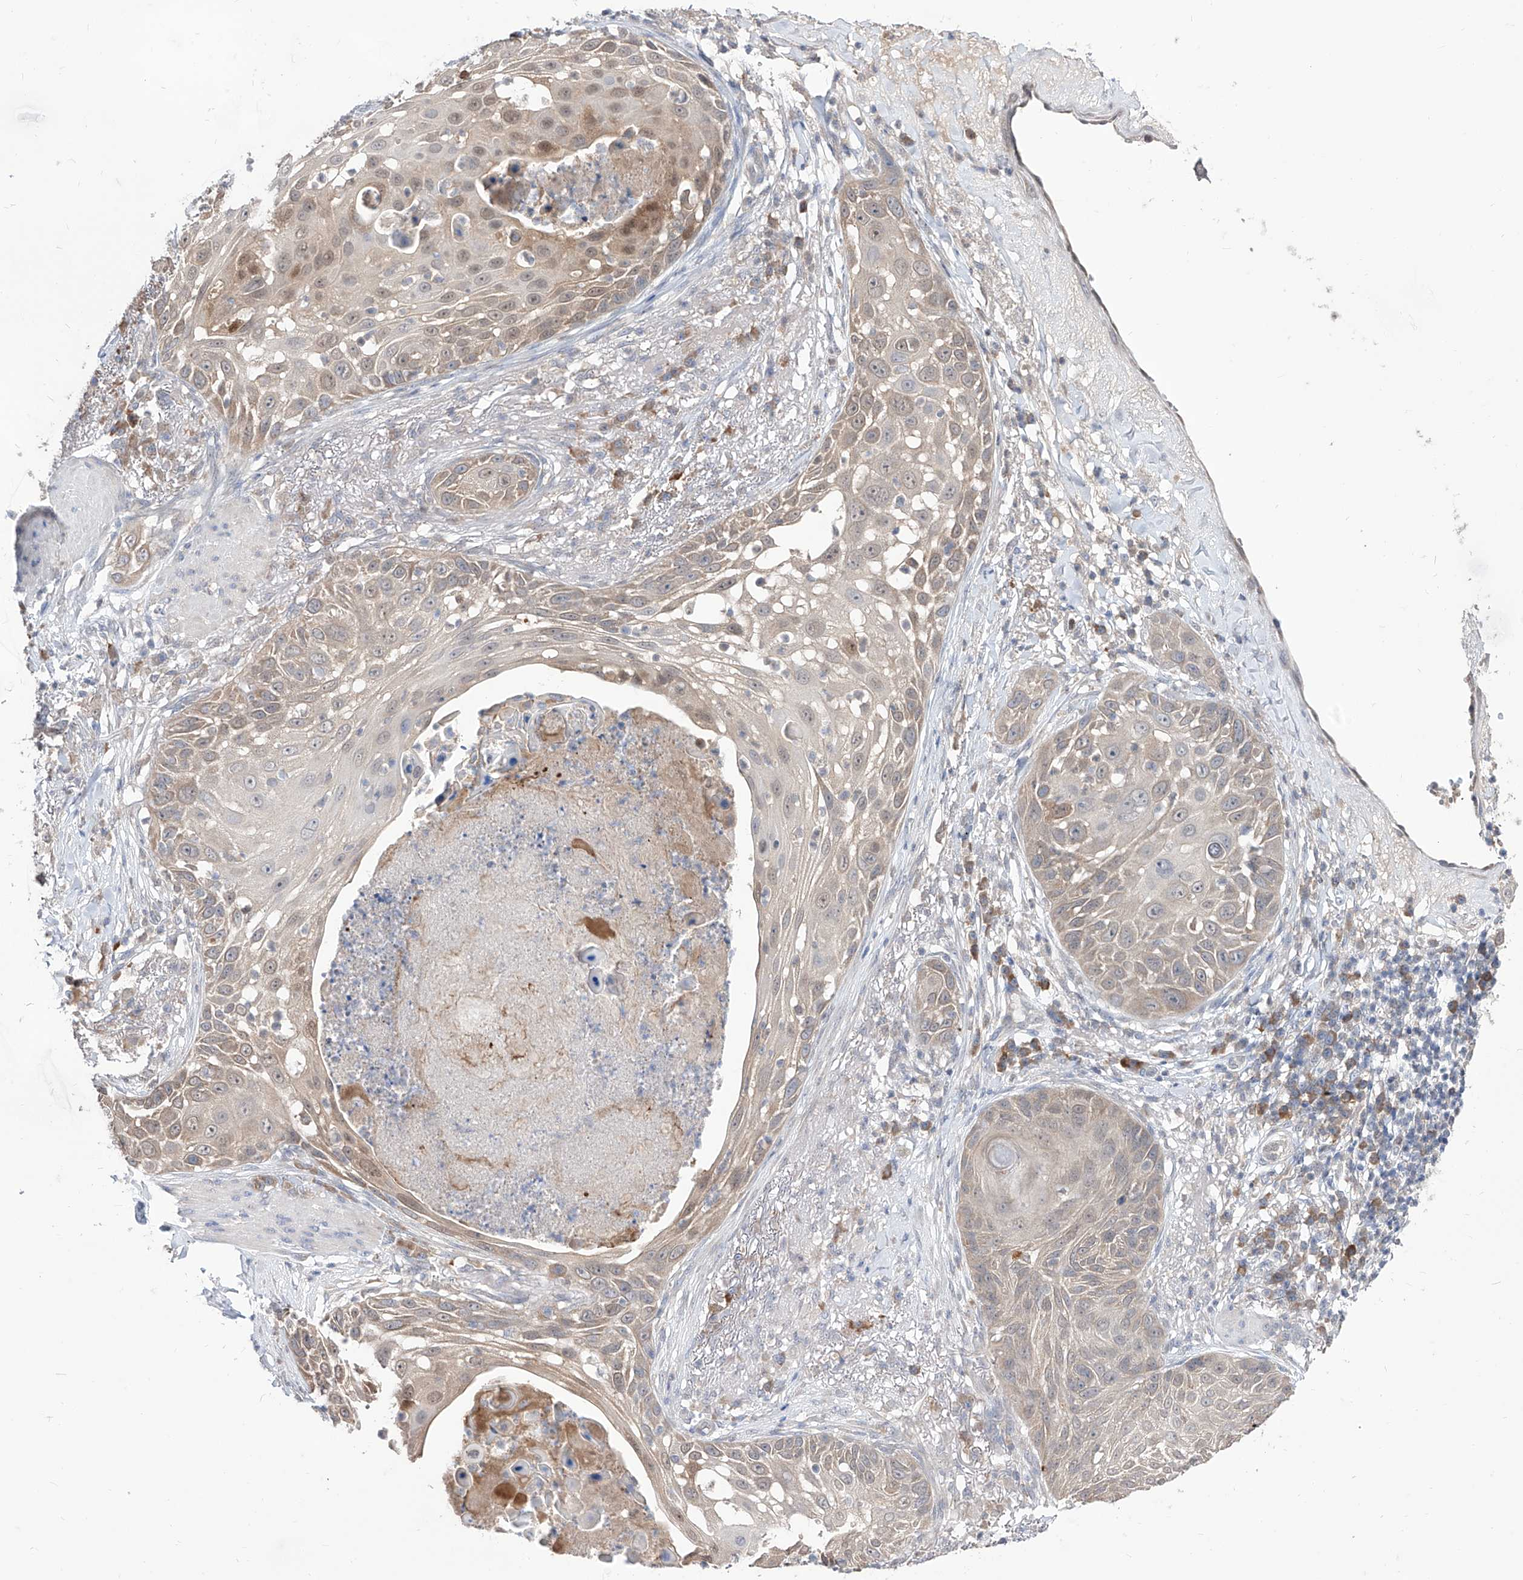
{"staining": {"intensity": "weak", "quantity": "25%-75%", "location": "cytoplasmic/membranous"}, "tissue": "skin cancer", "cell_type": "Tumor cells", "image_type": "cancer", "snomed": [{"axis": "morphology", "description": "Squamous cell carcinoma, NOS"}, {"axis": "topography", "description": "Skin"}], "caption": "Immunohistochemical staining of human skin cancer (squamous cell carcinoma) exhibits weak cytoplasmic/membranous protein positivity in about 25%-75% of tumor cells.", "gene": "BROX", "patient": {"sex": "female", "age": 44}}